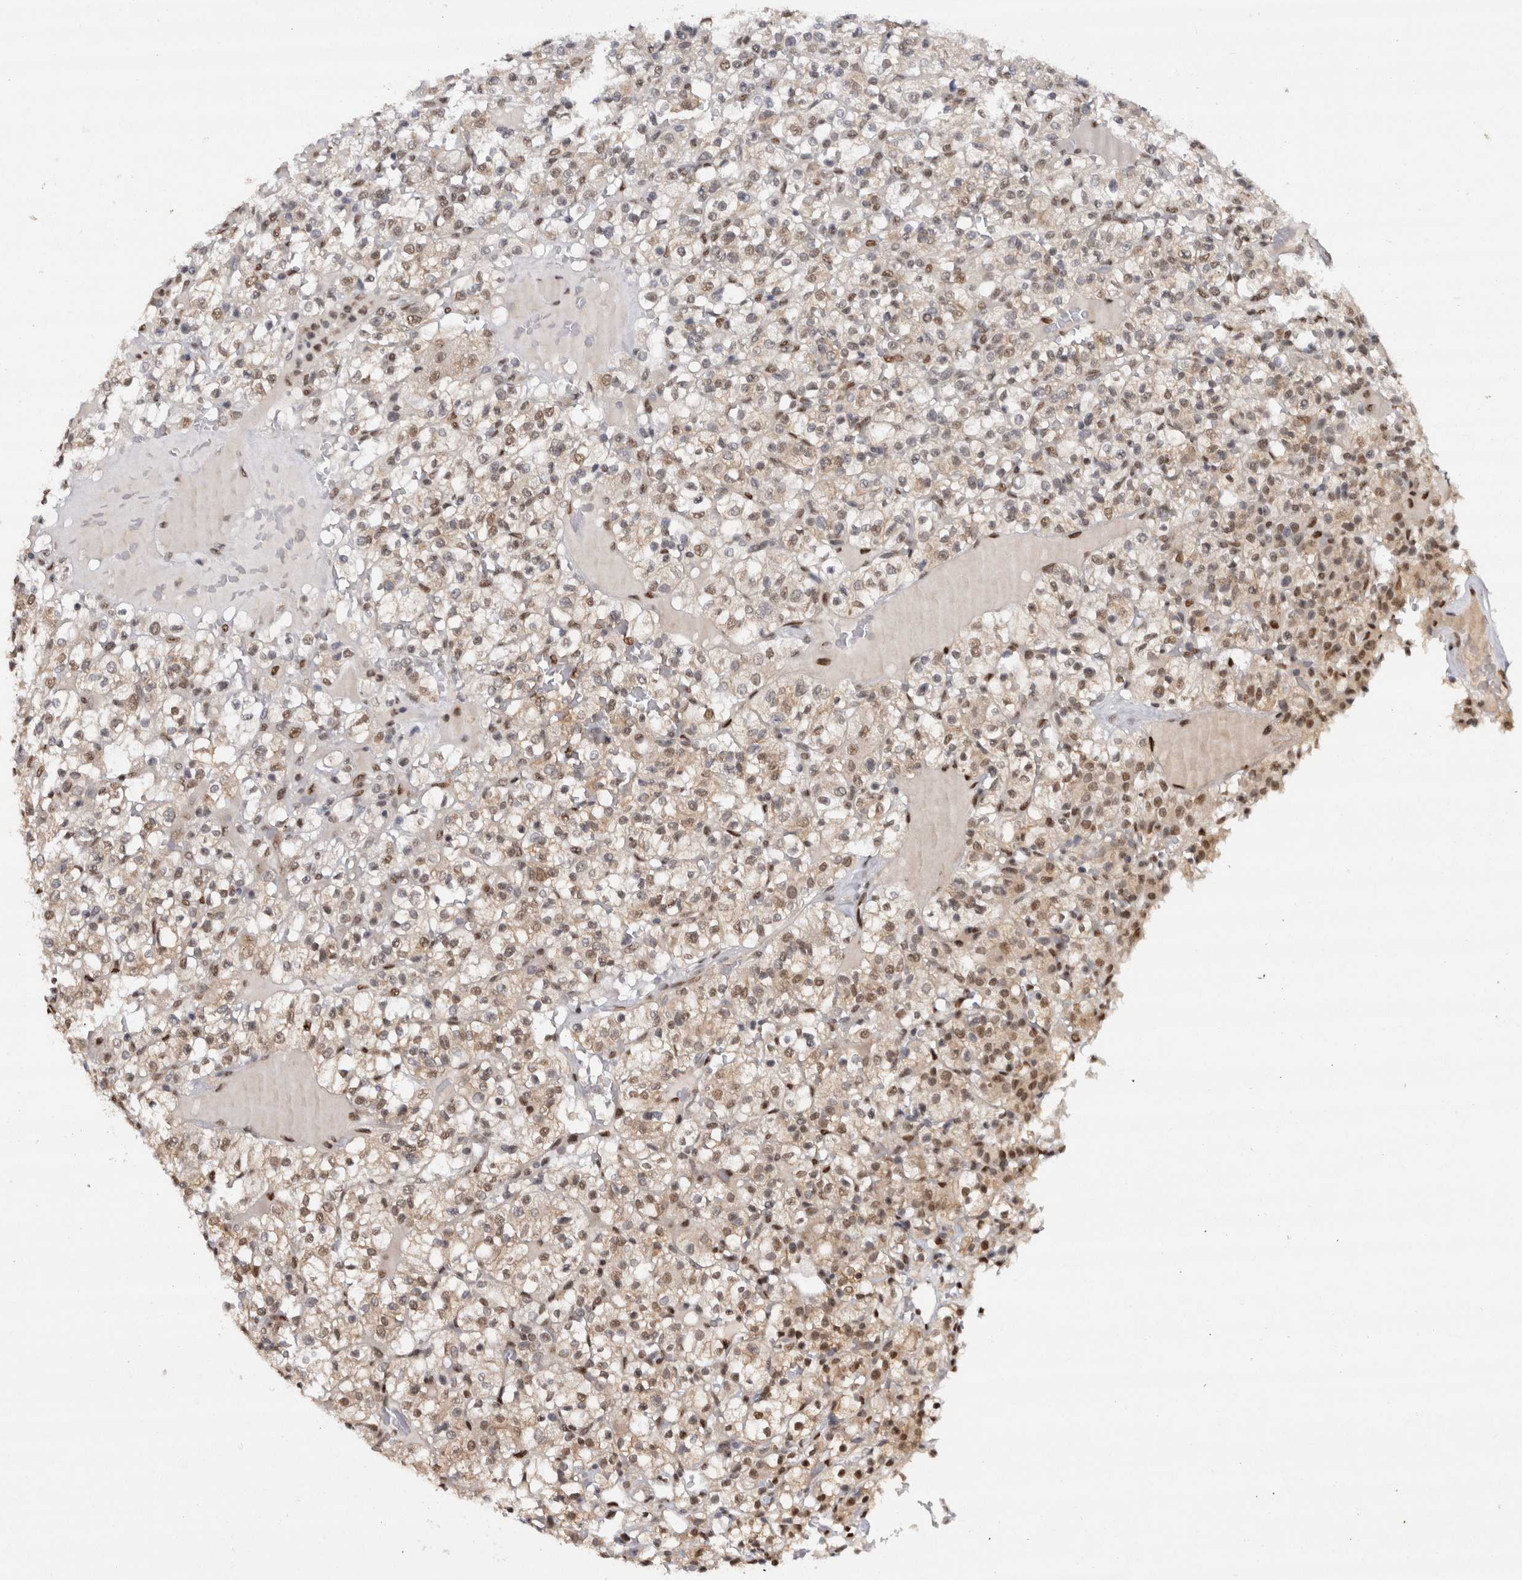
{"staining": {"intensity": "weak", "quantity": "25%-75%", "location": "nuclear"}, "tissue": "renal cancer", "cell_type": "Tumor cells", "image_type": "cancer", "snomed": [{"axis": "morphology", "description": "Normal tissue, NOS"}, {"axis": "morphology", "description": "Adenocarcinoma, NOS"}, {"axis": "topography", "description": "Kidney"}], "caption": "The image reveals immunohistochemical staining of adenocarcinoma (renal). There is weak nuclear staining is present in approximately 25%-75% of tumor cells.", "gene": "RPS6KA2", "patient": {"sex": "female", "age": 72}}